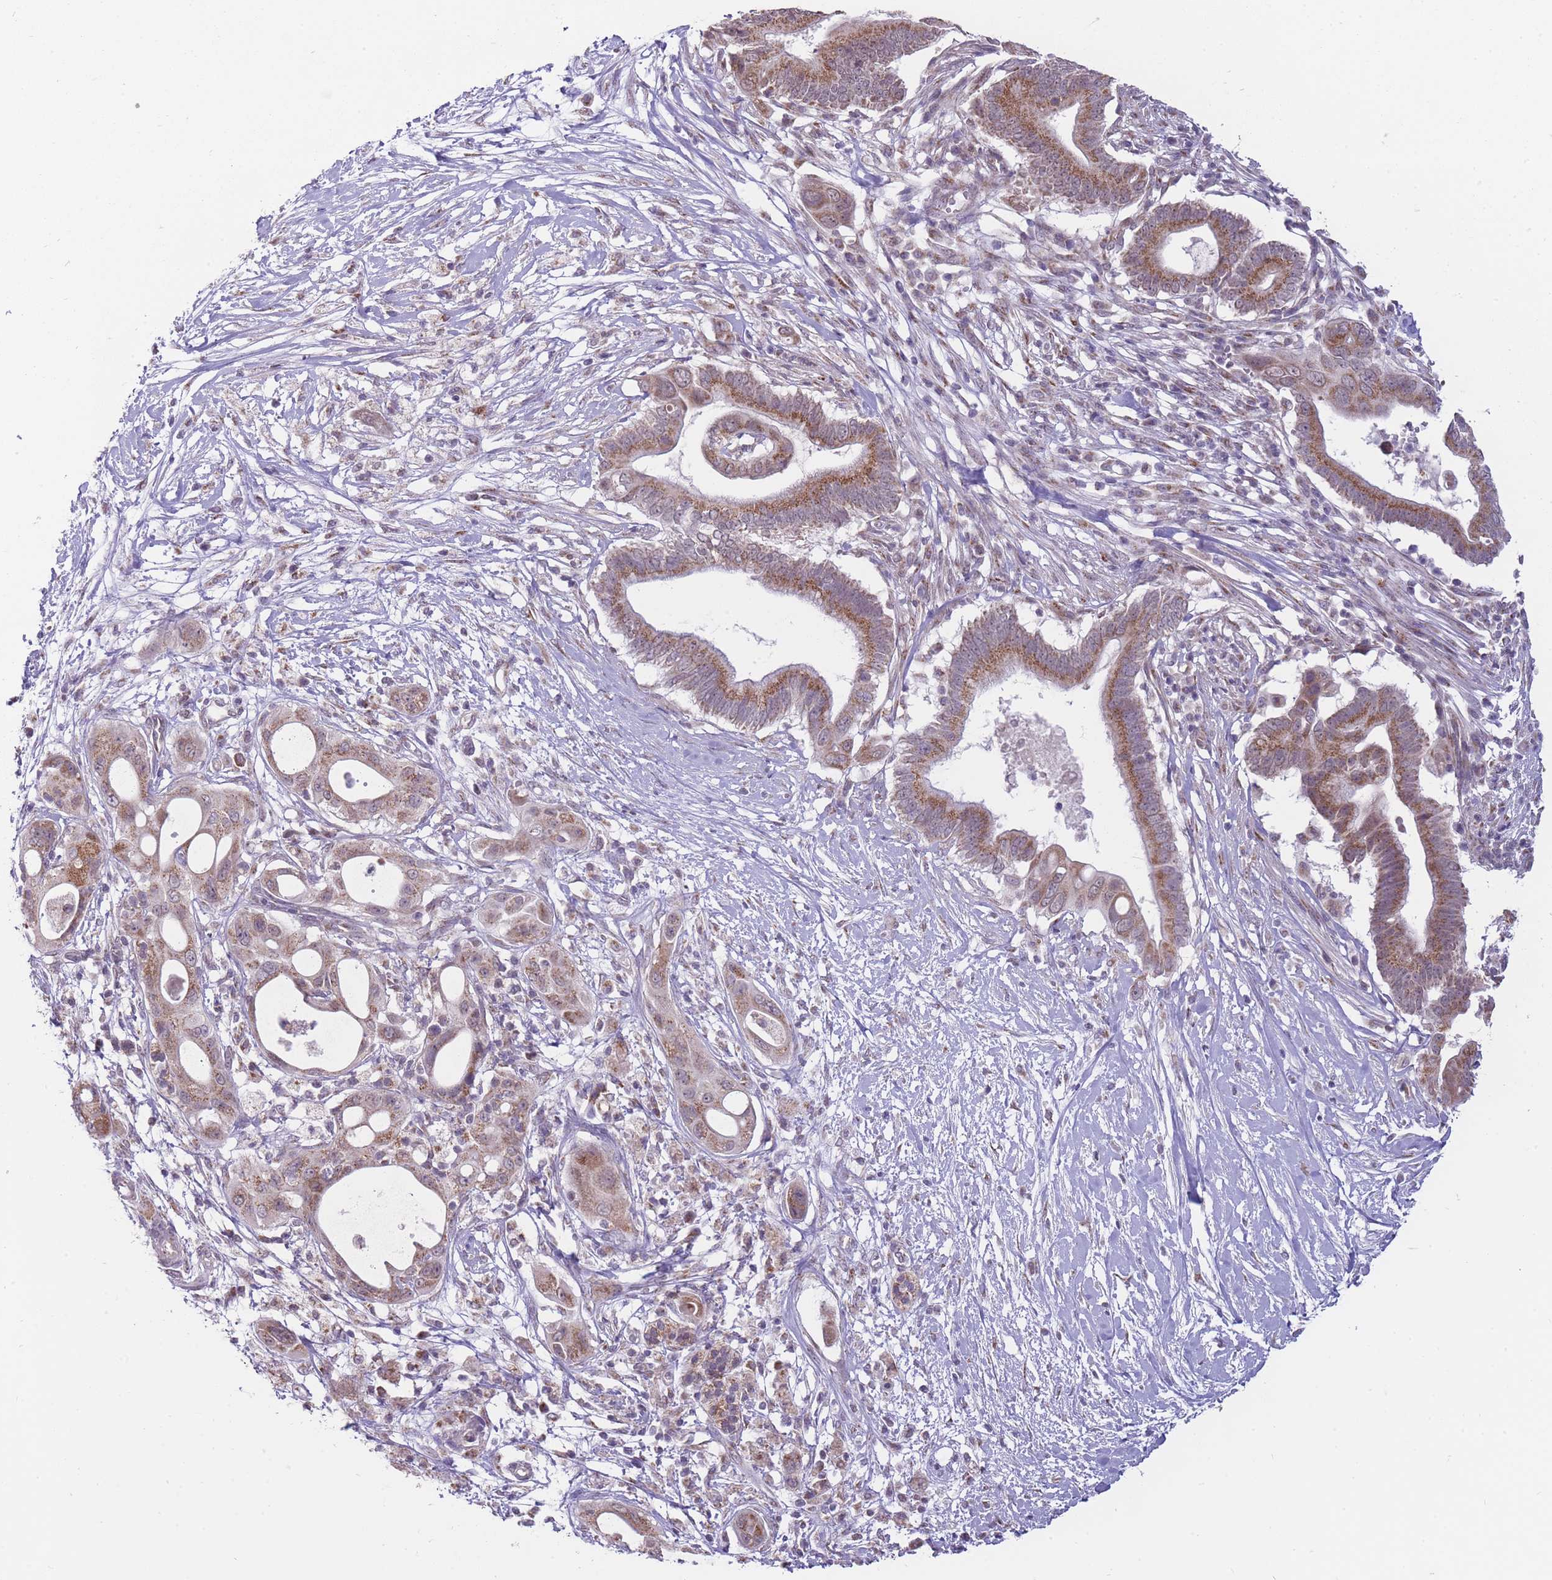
{"staining": {"intensity": "moderate", "quantity": ">75%", "location": "cytoplasmic/membranous"}, "tissue": "pancreatic cancer", "cell_type": "Tumor cells", "image_type": "cancer", "snomed": [{"axis": "morphology", "description": "Adenocarcinoma, NOS"}, {"axis": "topography", "description": "Pancreas"}], "caption": "IHC (DAB (3,3'-diaminobenzidine)) staining of pancreatic cancer (adenocarcinoma) demonstrates moderate cytoplasmic/membranous protein staining in about >75% of tumor cells. The protein is stained brown, and the nuclei are stained in blue (DAB (3,3'-diaminobenzidine) IHC with brightfield microscopy, high magnification).", "gene": "NELL1", "patient": {"sex": "male", "age": 68}}